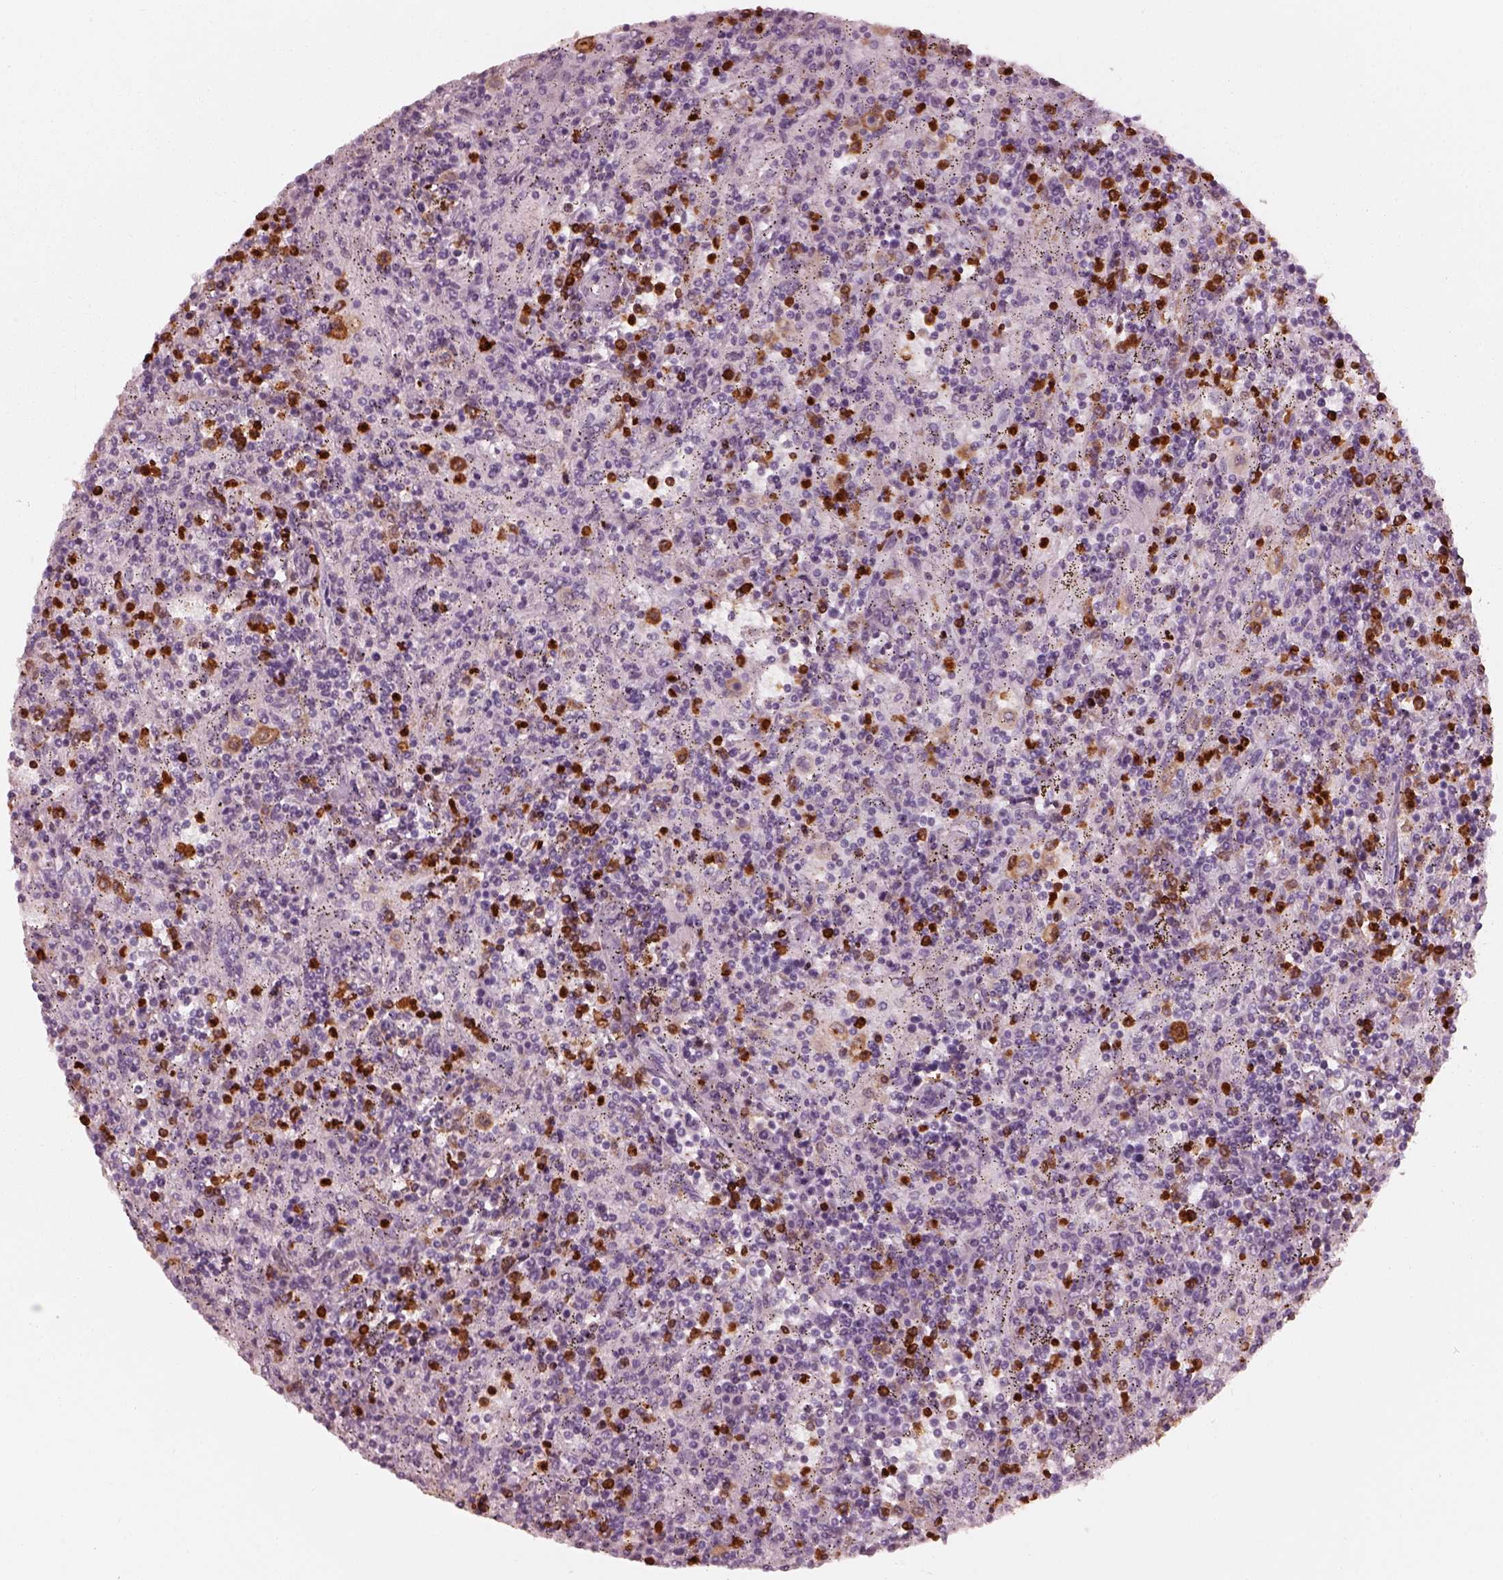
{"staining": {"intensity": "moderate", "quantity": "<25%", "location": "cytoplasmic/membranous,nuclear"}, "tissue": "lymphoma", "cell_type": "Tumor cells", "image_type": "cancer", "snomed": [{"axis": "morphology", "description": "Malignant lymphoma, non-Hodgkin's type, Low grade"}, {"axis": "topography", "description": "Spleen"}], "caption": "This histopathology image shows lymphoma stained with immunohistochemistry (IHC) to label a protein in brown. The cytoplasmic/membranous and nuclear of tumor cells show moderate positivity for the protein. Nuclei are counter-stained blue.", "gene": "ALOX5", "patient": {"sex": "male", "age": 62}}